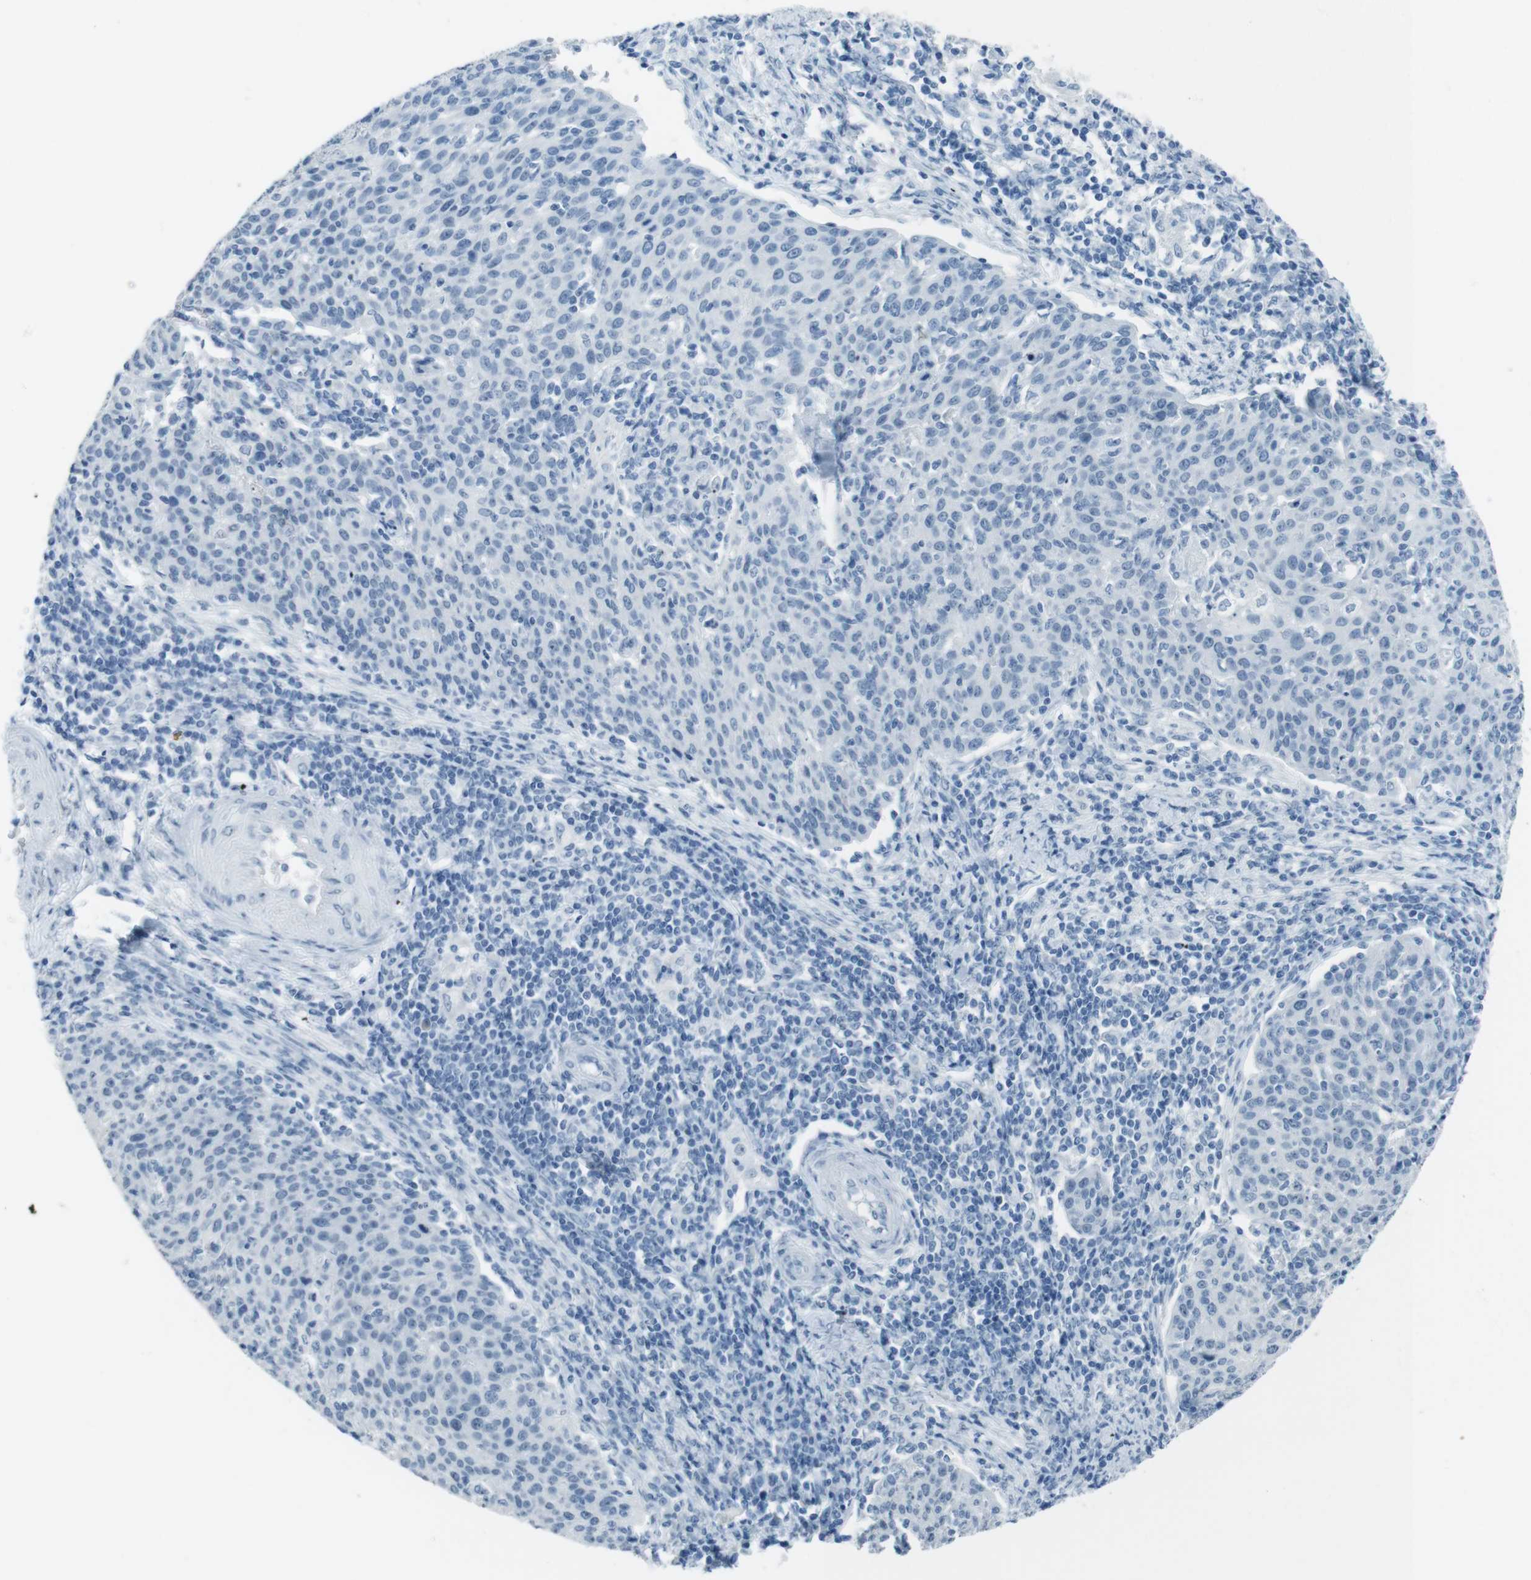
{"staining": {"intensity": "negative", "quantity": "none", "location": "none"}, "tissue": "cervical cancer", "cell_type": "Tumor cells", "image_type": "cancer", "snomed": [{"axis": "morphology", "description": "Squamous cell carcinoma, NOS"}, {"axis": "topography", "description": "Cervix"}], "caption": "Protein analysis of cervical cancer reveals no significant staining in tumor cells. The staining was performed using DAB to visualize the protein expression in brown, while the nuclei were stained in blue with hematoxylin (Magnification: 20x).", "gene": "TMEM207", "patient": {"sex": "female", "age": 38}}